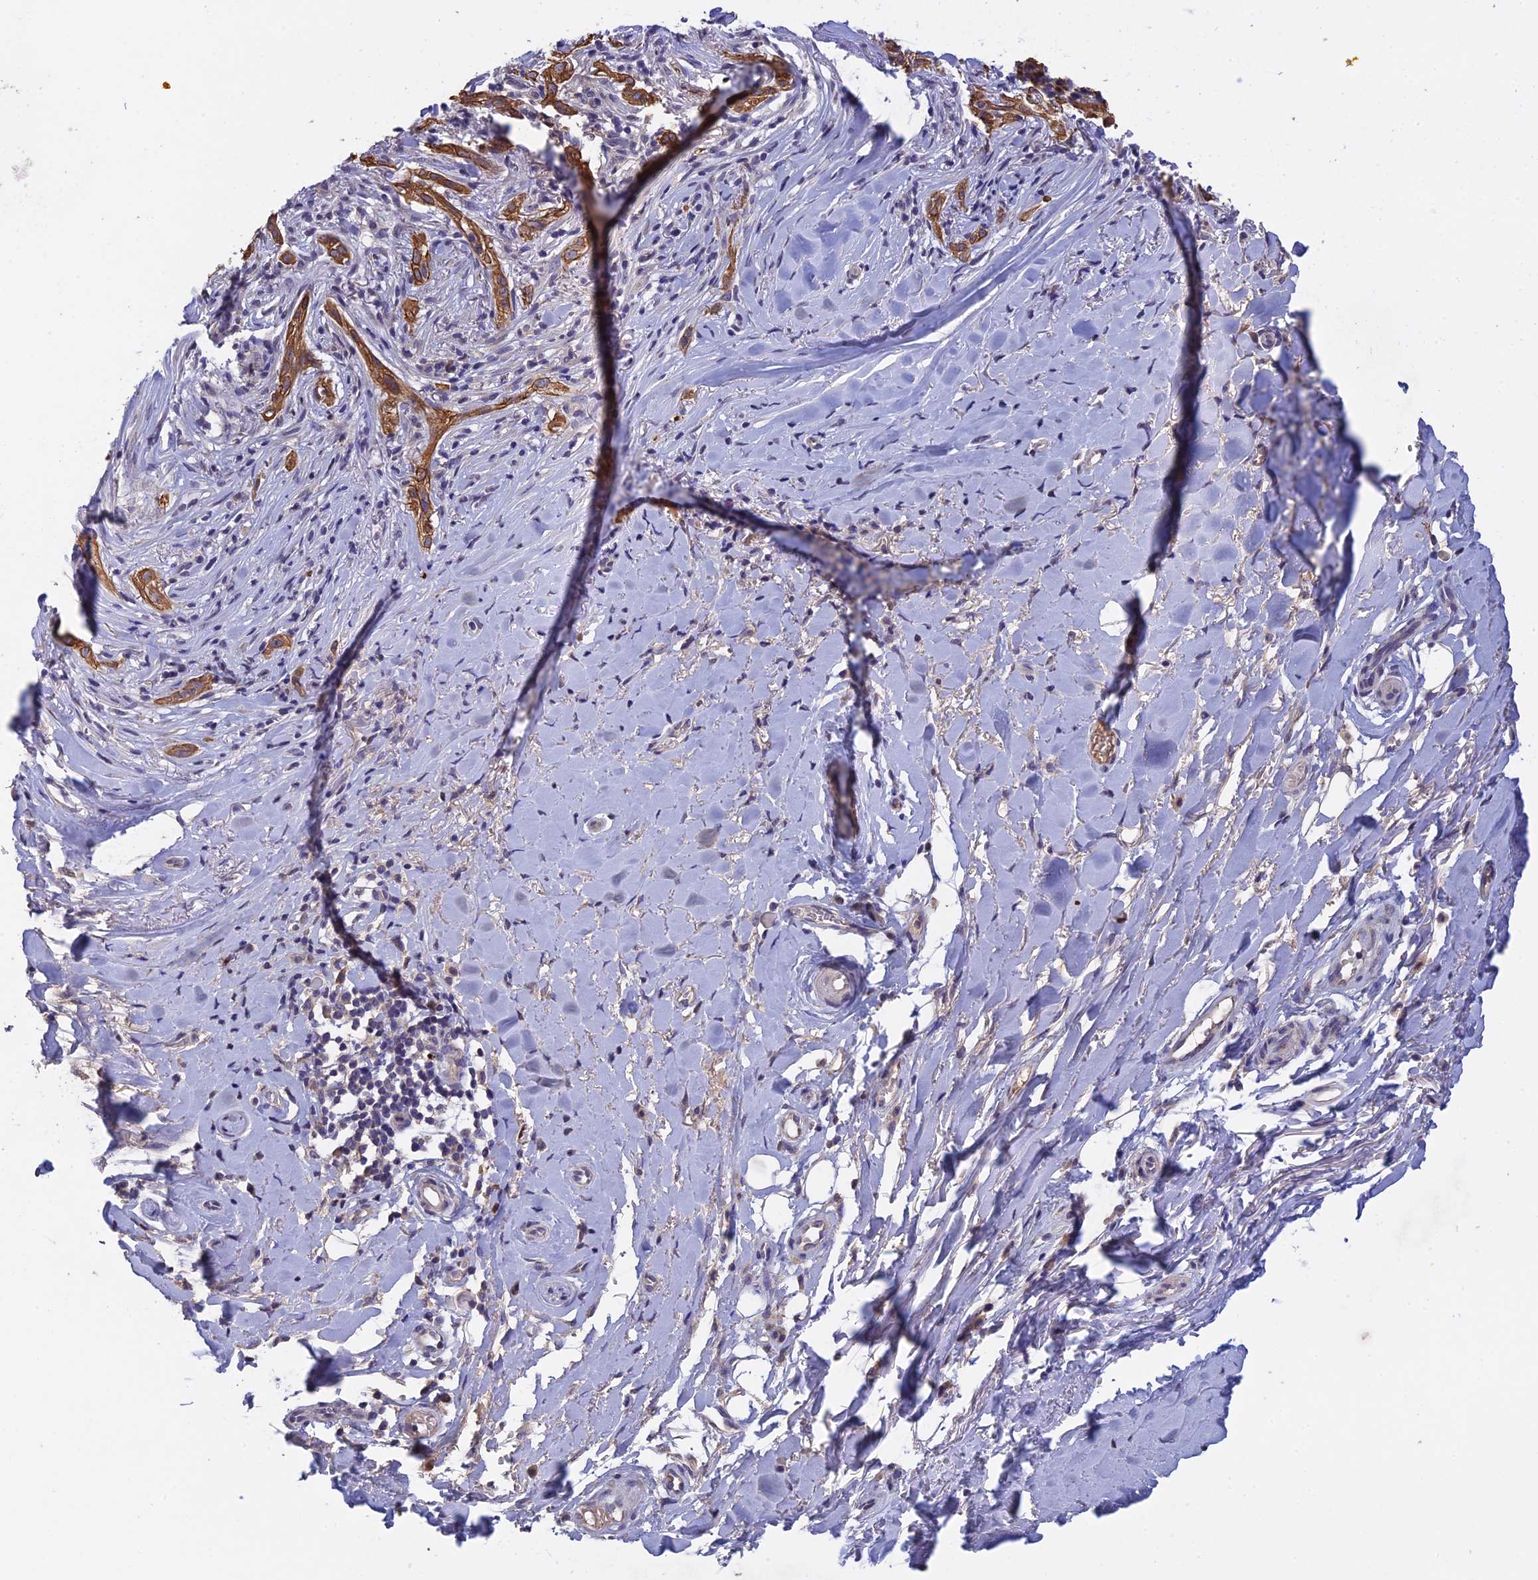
{"staining": {"intensity": "negative", "quantity": "none", "location": "none"}, "tissue": "adipose tissue", "cell_type": "Adipocytes", "image_type": "normal", "snomed": [{"axis": "morphology", "description": "Normal tissue, NOS"}, {"axis": "morphology", "description": "Basal cell carcinoma"}, {"axis": "topography", "description": "Skin"}], "caption": "A high-resolution histopathology image shows immunohistochemistry (IHC) staining of unremarkable adipose tissue, which displays no significant staining in adipocytes. The staining is performed using DAB (3,3'-diaminobenzidine) brown chromogen with nuclei counter-stained in using hematoxylin.", "gene": "SLC39A13", "patient": {"sex": "female", "age": 89}}